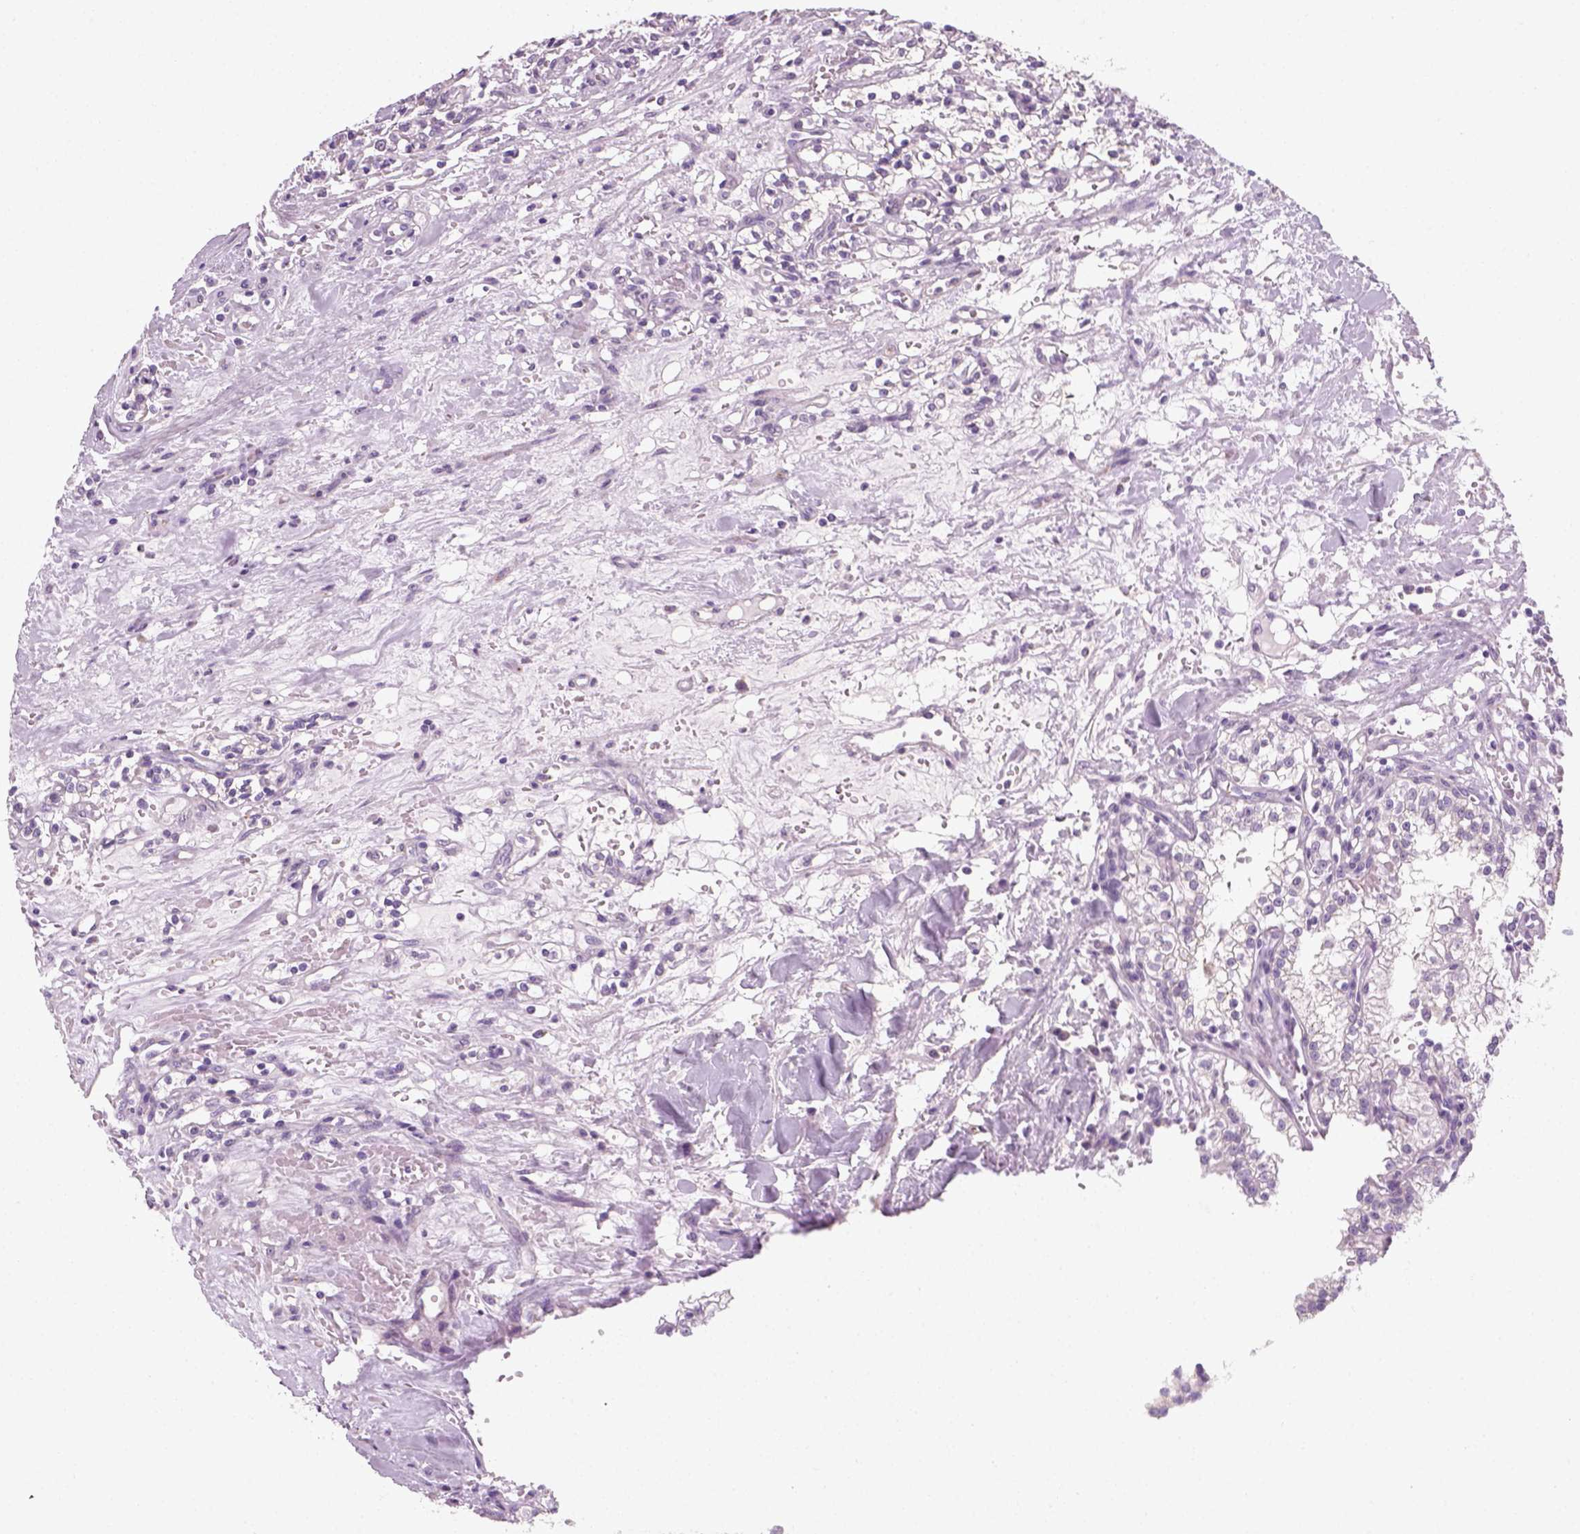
{"staining": {"intensity": "negative", "quantity": "none", "location": "none"}, "tissue": "renal cancer", "cell_type": "Tumor cells", "image_type": "cancer", "snomed": [{"axis": "morphology", "description": "Adenocarcinoma, NOS"}, {"axis": "topography", "description": "Kidney"}], "caption": "This is a image of IHC staining of renal cancer, which shows no expression in tumor cells.", "gene": "FAM163B", "patient": {"sex": "male", "age": 36}}